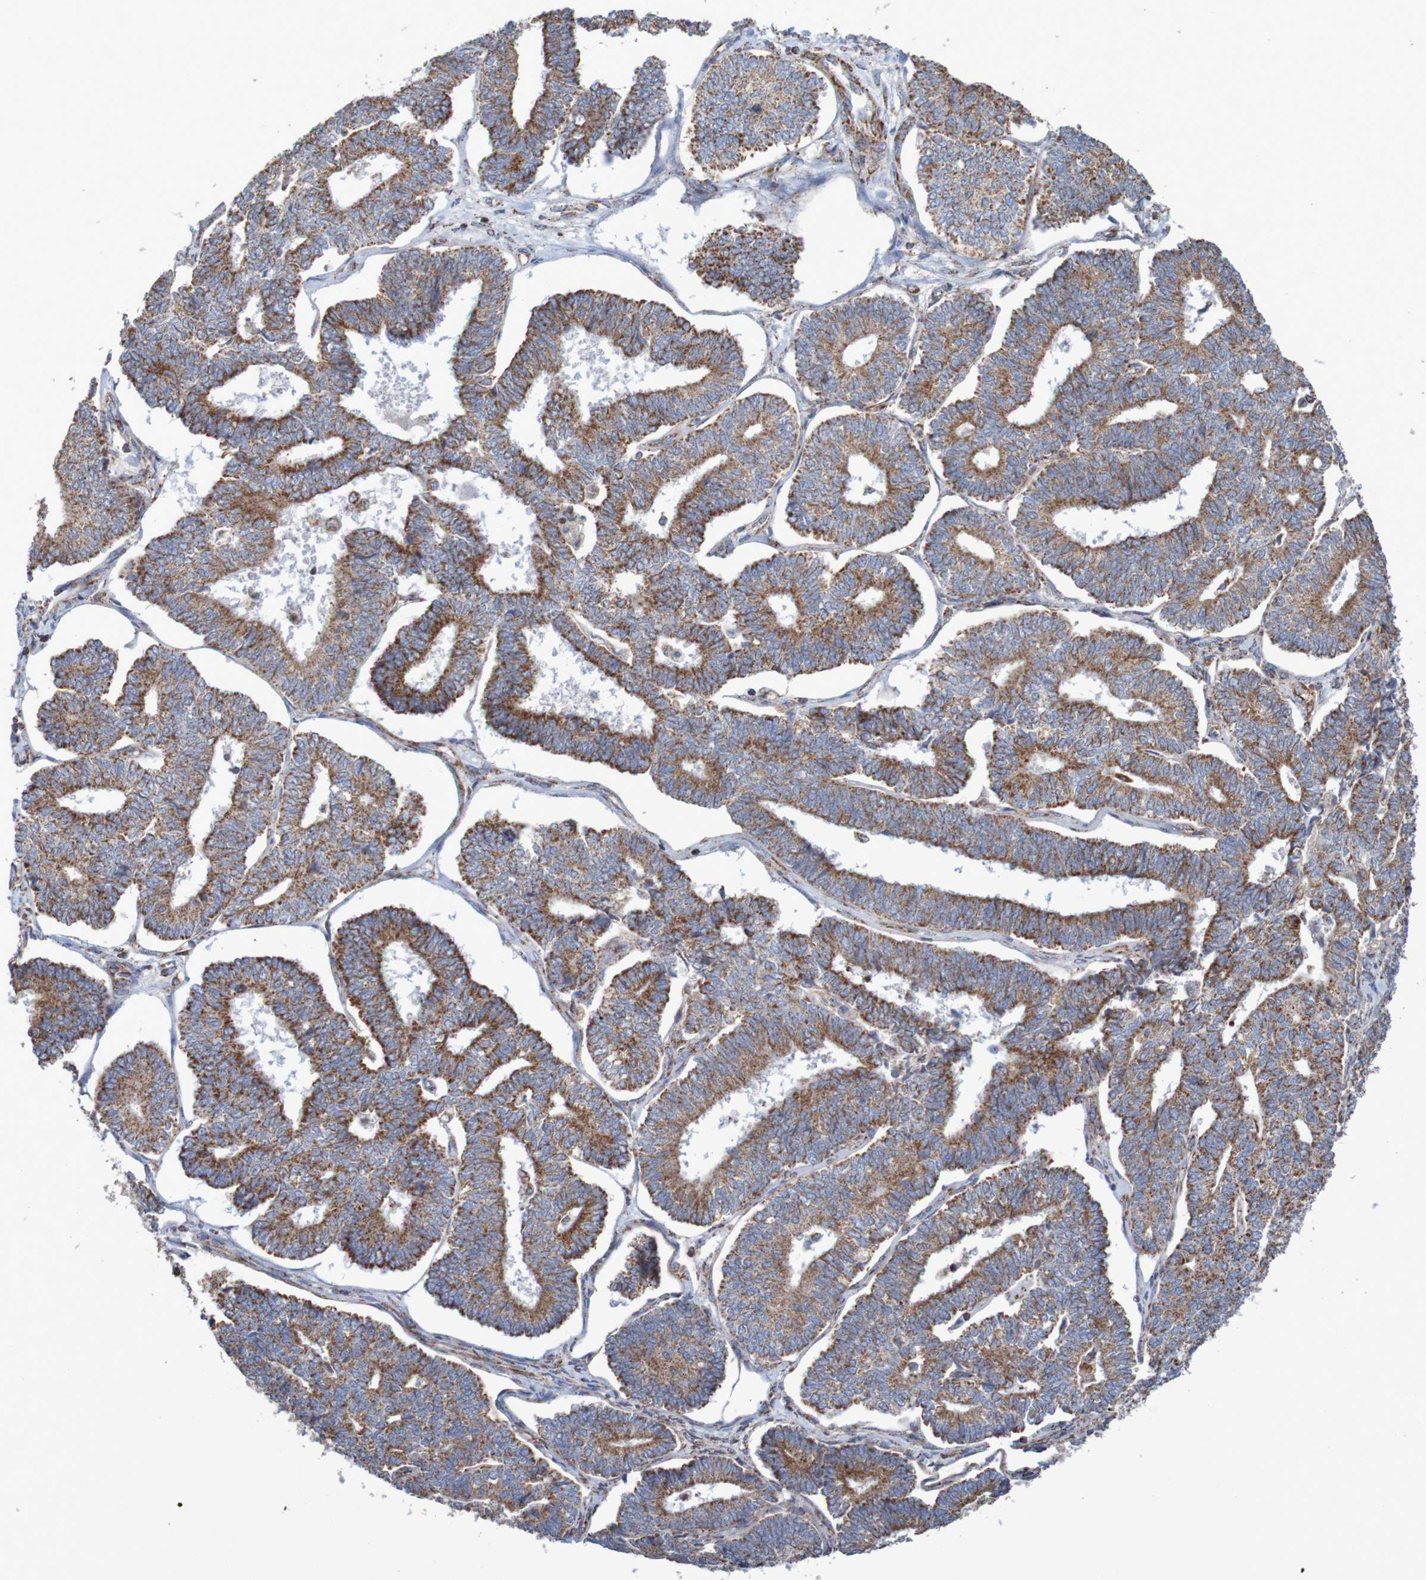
{"staining": {"intensity": "moderate", "quantity": ">75%", "location": "cytoplasmic/membranous"}, "tissue": "endometrial cancer", "cell_type": "Tumor cells", "image_type": "cancer", "snomed": [{"axis": "morphology", "description": "Adenocarcinoma, NOS"}, {"axis": "topography", "description": "Endometrium"}], "caption": "Endometrial cancer (adenocarcinoma) tissue exhibits moderate cytoplasmic/membranous positivity in about >75% of tumor cells Ihc stains the protein in brown and the nuclei are stained blue.", "gene": "MMEL1", "patient": {"sex": "female", "age": 70}}